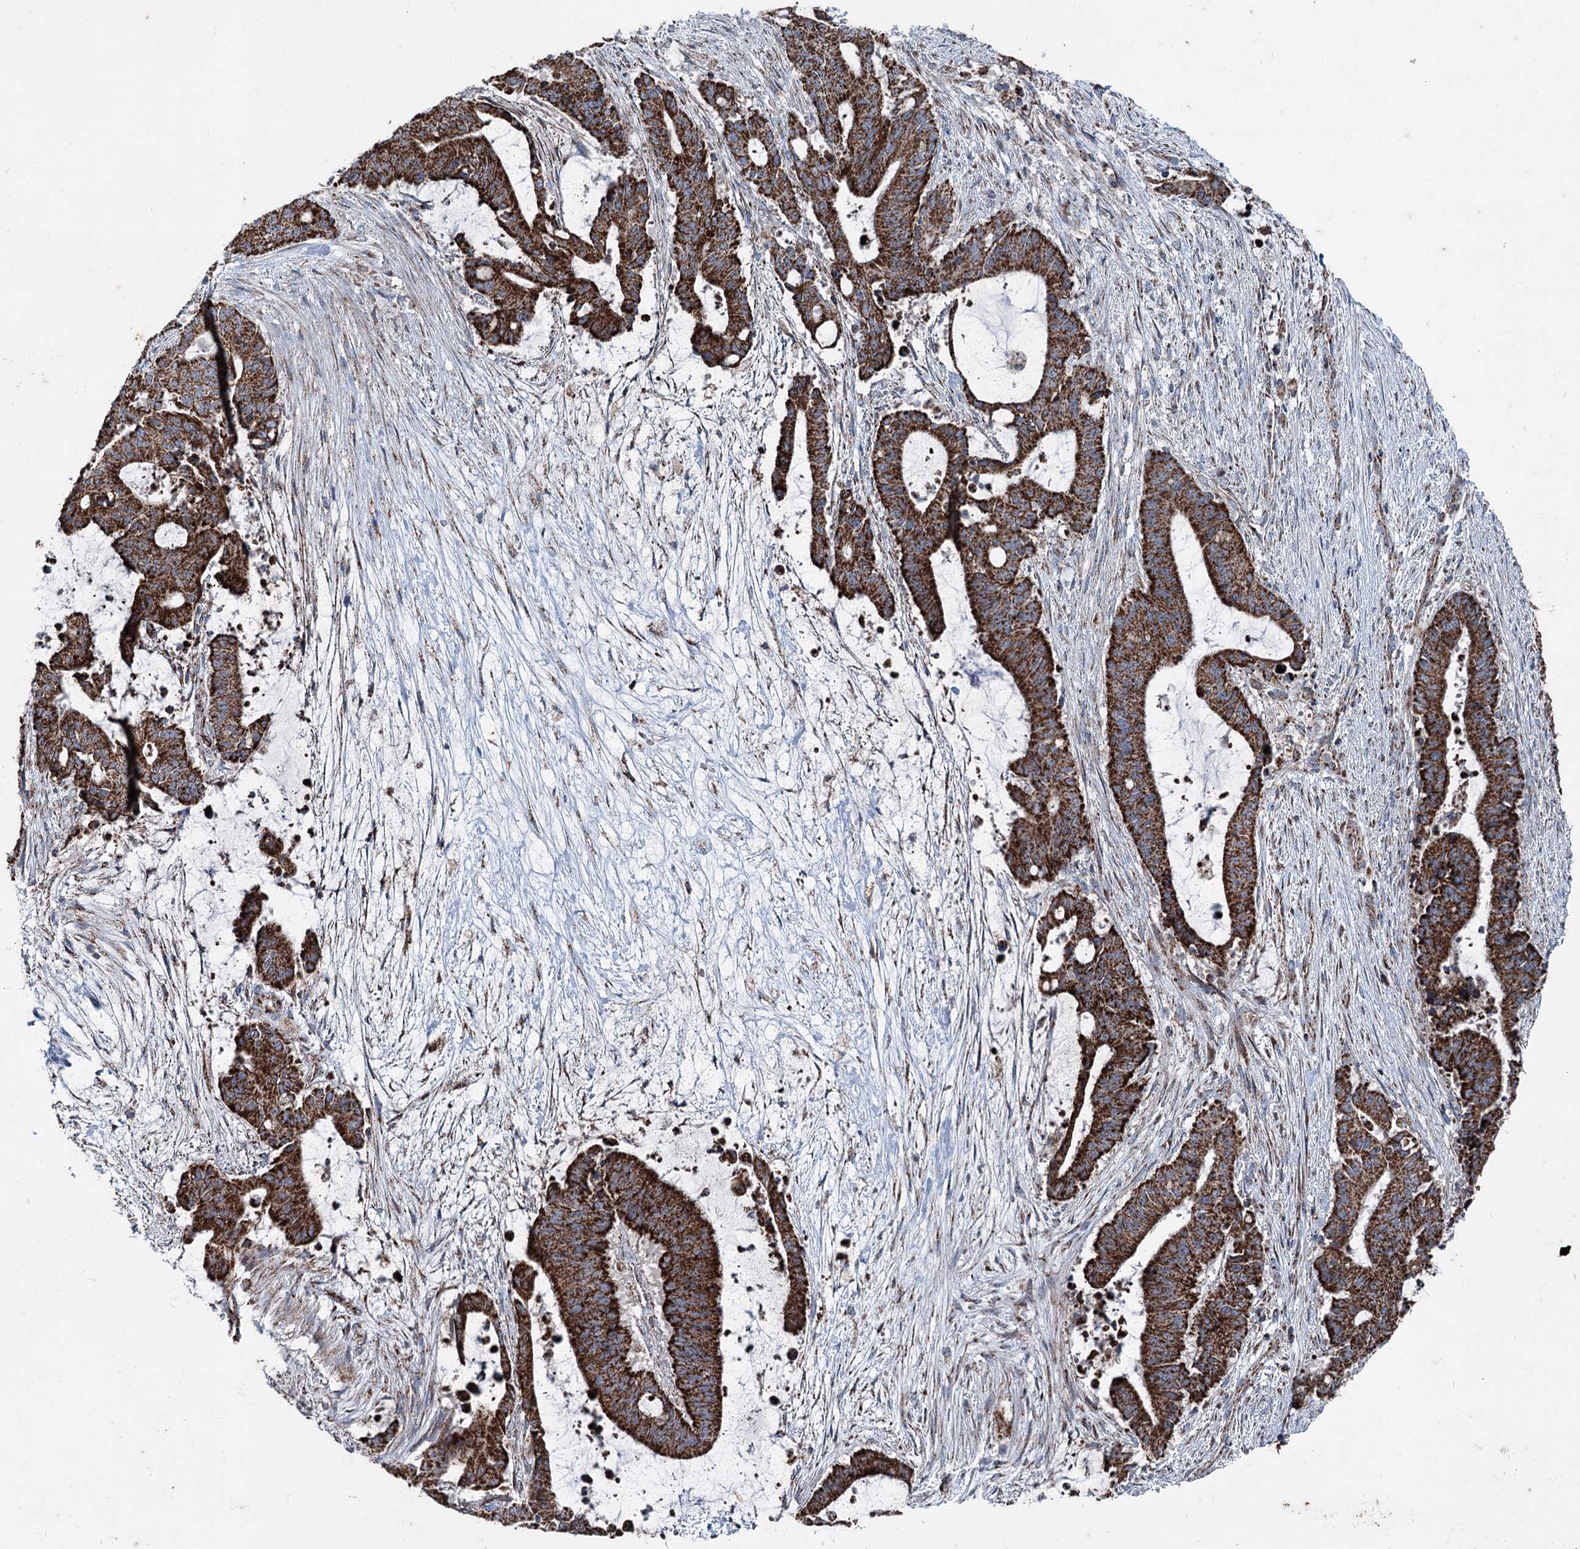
{"staining": {"intensity": "strong", "quantity": ">75%", "location": "cytoplasmic/membranous"}, "tissue": "liver cancer", "cell_type": "Tumor cells", "image_type": "cancer", "snomed": [{"axis": "morphology", "description": "Normal tissue, NOS"}, {"axis": "morphology", "description": "Cholangiocarcinoma"}, {"axis": "topography", "description": "Liver"}, {"axis": "topography", "description": "Peripheral nerve tissue"}], "caption": "IHC of liver cancer (cholangiocarcinoma) reveals high levels of strong cytoplasmic/membranous expression in approximately >75% of tumor cells.", "gene": "UCN3", "patient": {"sex": "female", "age": 73}}